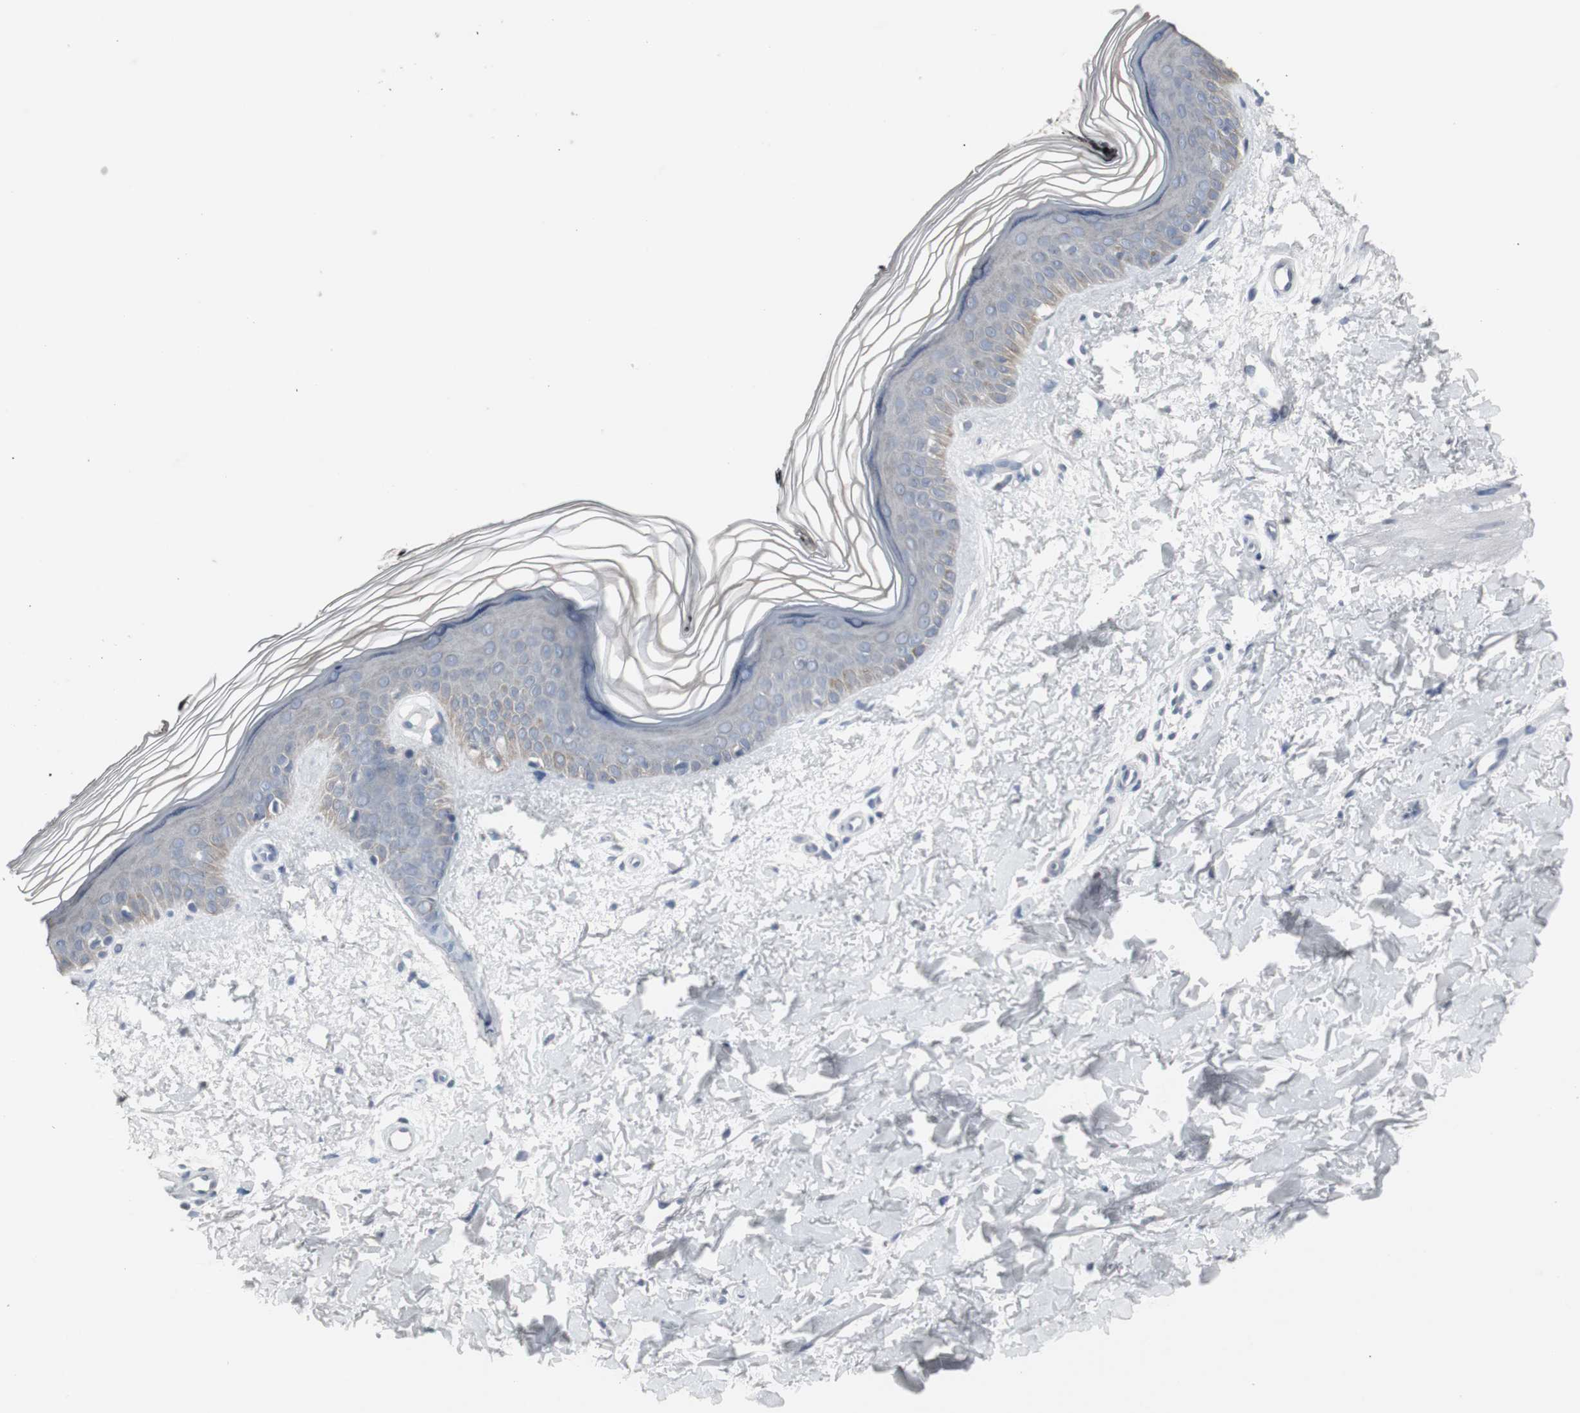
{"staining": {"intensity": "negative", "quantity": "none", "location": "none"}, "tissue": "skin", "cell_type": "Fibroblasts", "image_type": "normal", "snomed": [{"axis": "morphology", "description": "Normal tissue, NOS"}, {"axis": "topography", "description": "Skin"}], "caption": "This is an immunohistochemistry (IHC) micrograph of benign skin. There is no positivity in fibroblasts.", "gene": "ACAA1", "patient": {"sex": "female", "age": 19}}